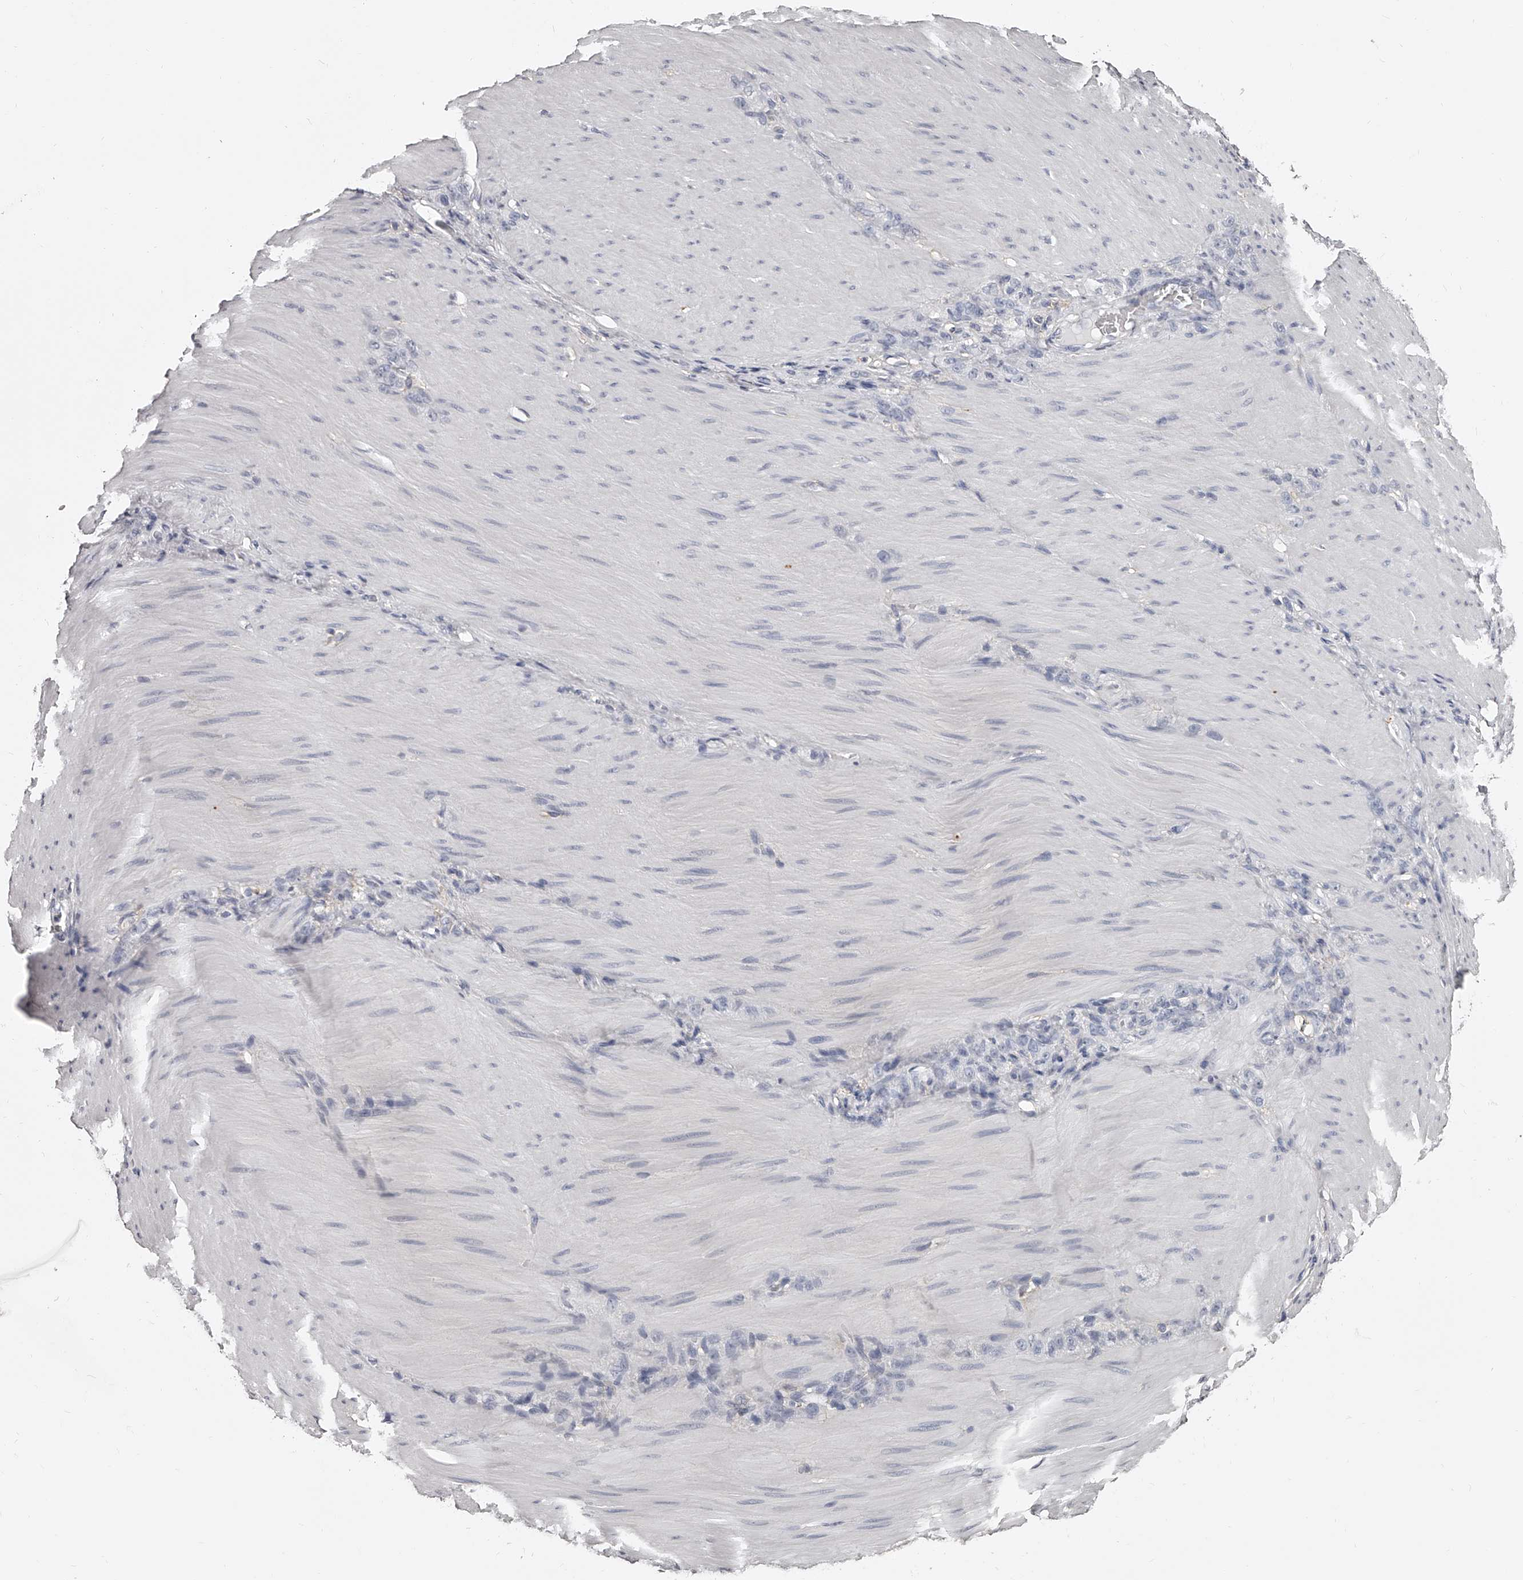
{"staining": {"intensity": "negative", "quantity": "none", "location": "none"}, "tissue": "stomach cancer", "cell_type": "Tumor cells", "image_type": "cancer", "snomed": [{"axis": "morphology", "description": "Normal tissue, NOS"}, {"axis": "morphology", "description": "Adenocarcinoma, NOS"}, {"axis": "topography", "description": "Stomach"}], "caption": "Immunohistochemistry of stomach cancer (adenocarcinoma) displays no expression in tumor cells. Brightfield microscopy of IHC stained with DAB (brown) and hematoxylin (blue), captured at high magnification.", "gene": "PACSIN1", "patient": {"sex": "male", "age": 82}}